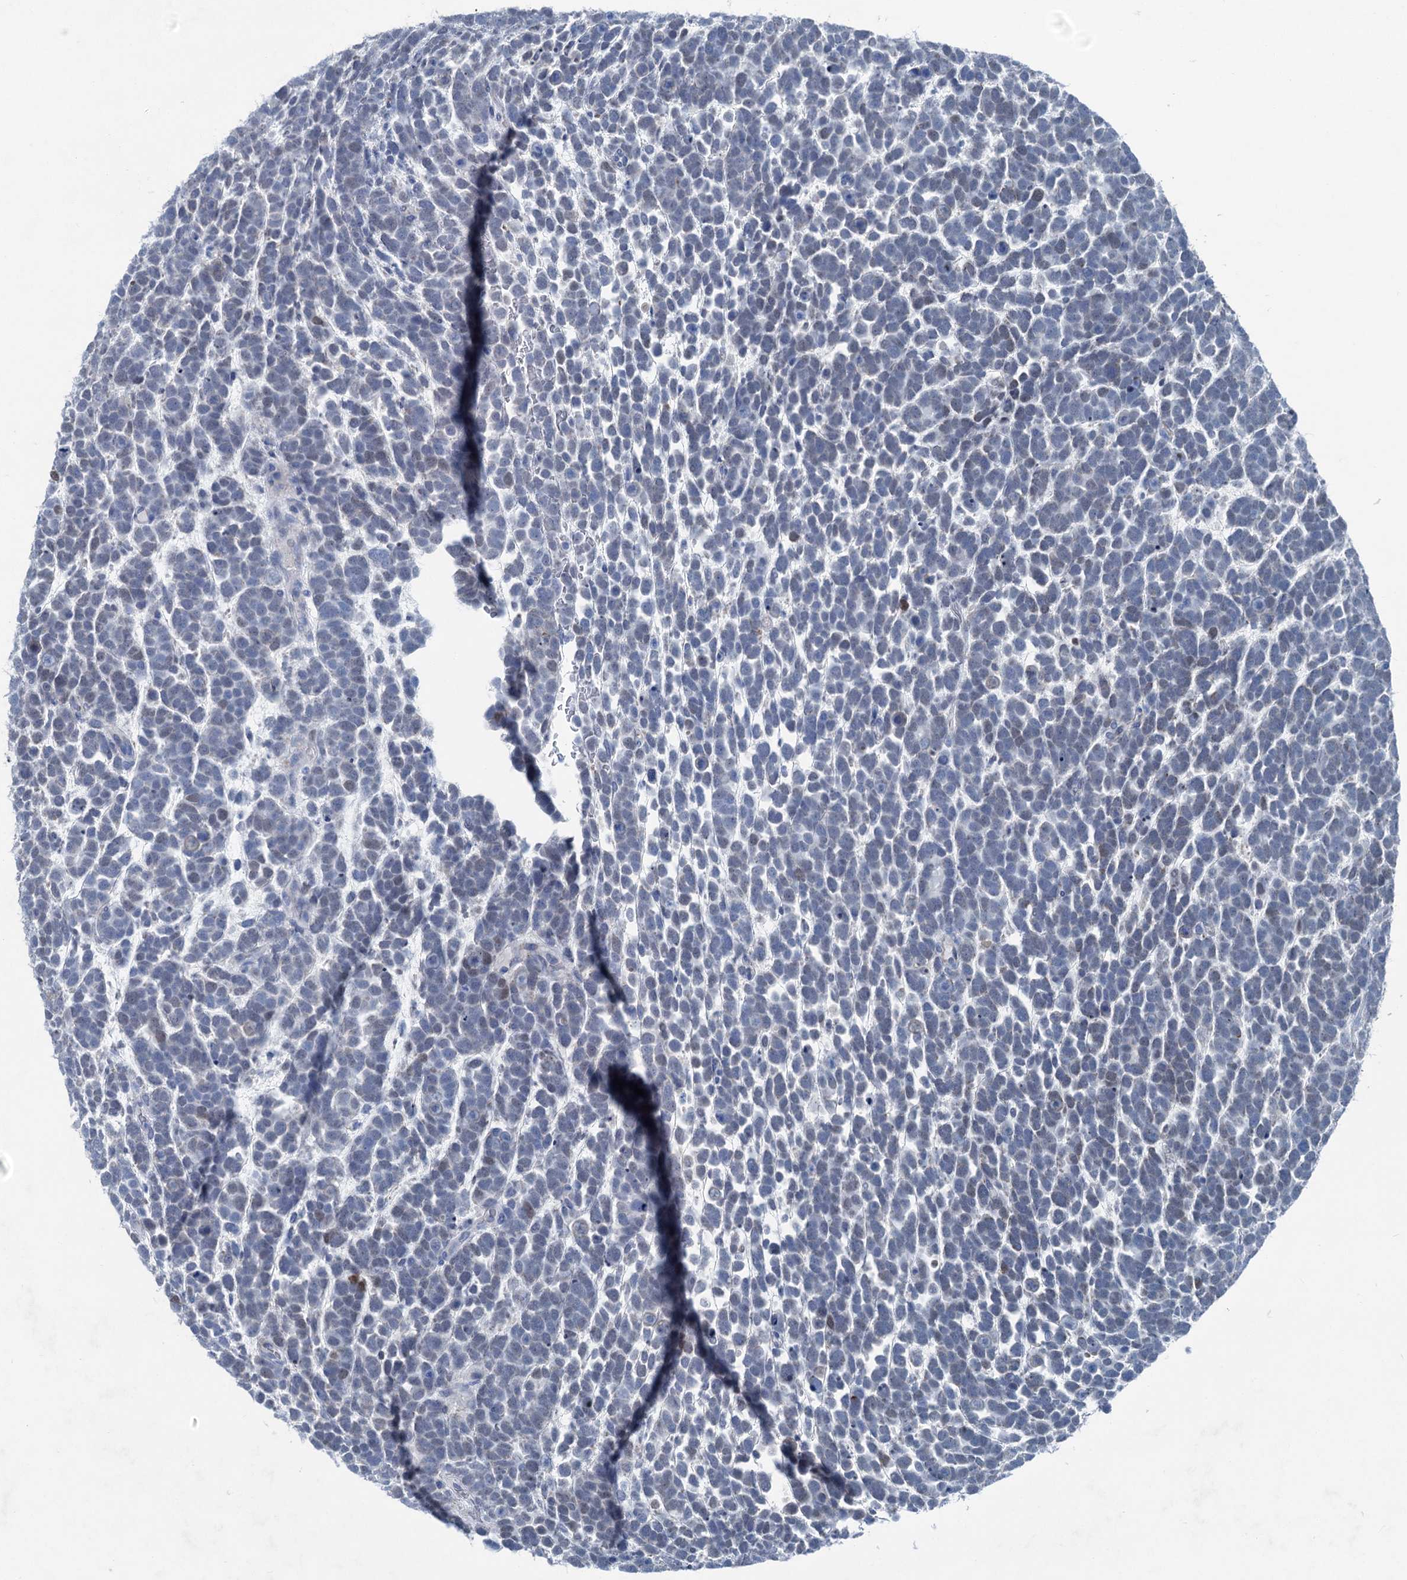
{"staining": {"intensity": "weak", "quantity": "<25%", "location": "nuclear"}, "tissue": "urothelial cancer", "cell_type": "Tumor cells", "image_type": "cancer", "snomed": [{"axis": "morphology", "description": "Urothelial carcinoma, High grade"}, {"axis": "topography", "description": "Urinary bladder"}], "caption": "A high-resolution micrograph shows IHC staining of urothelial carcinoma (high-grade), which reveals no significant staining in tumor cells. (DAB (3,3'-diaminobenzidine) immunohistochemistry, high magnification).", "gene": "ELP4", "patient": {"sex": "female", "age": 82}}